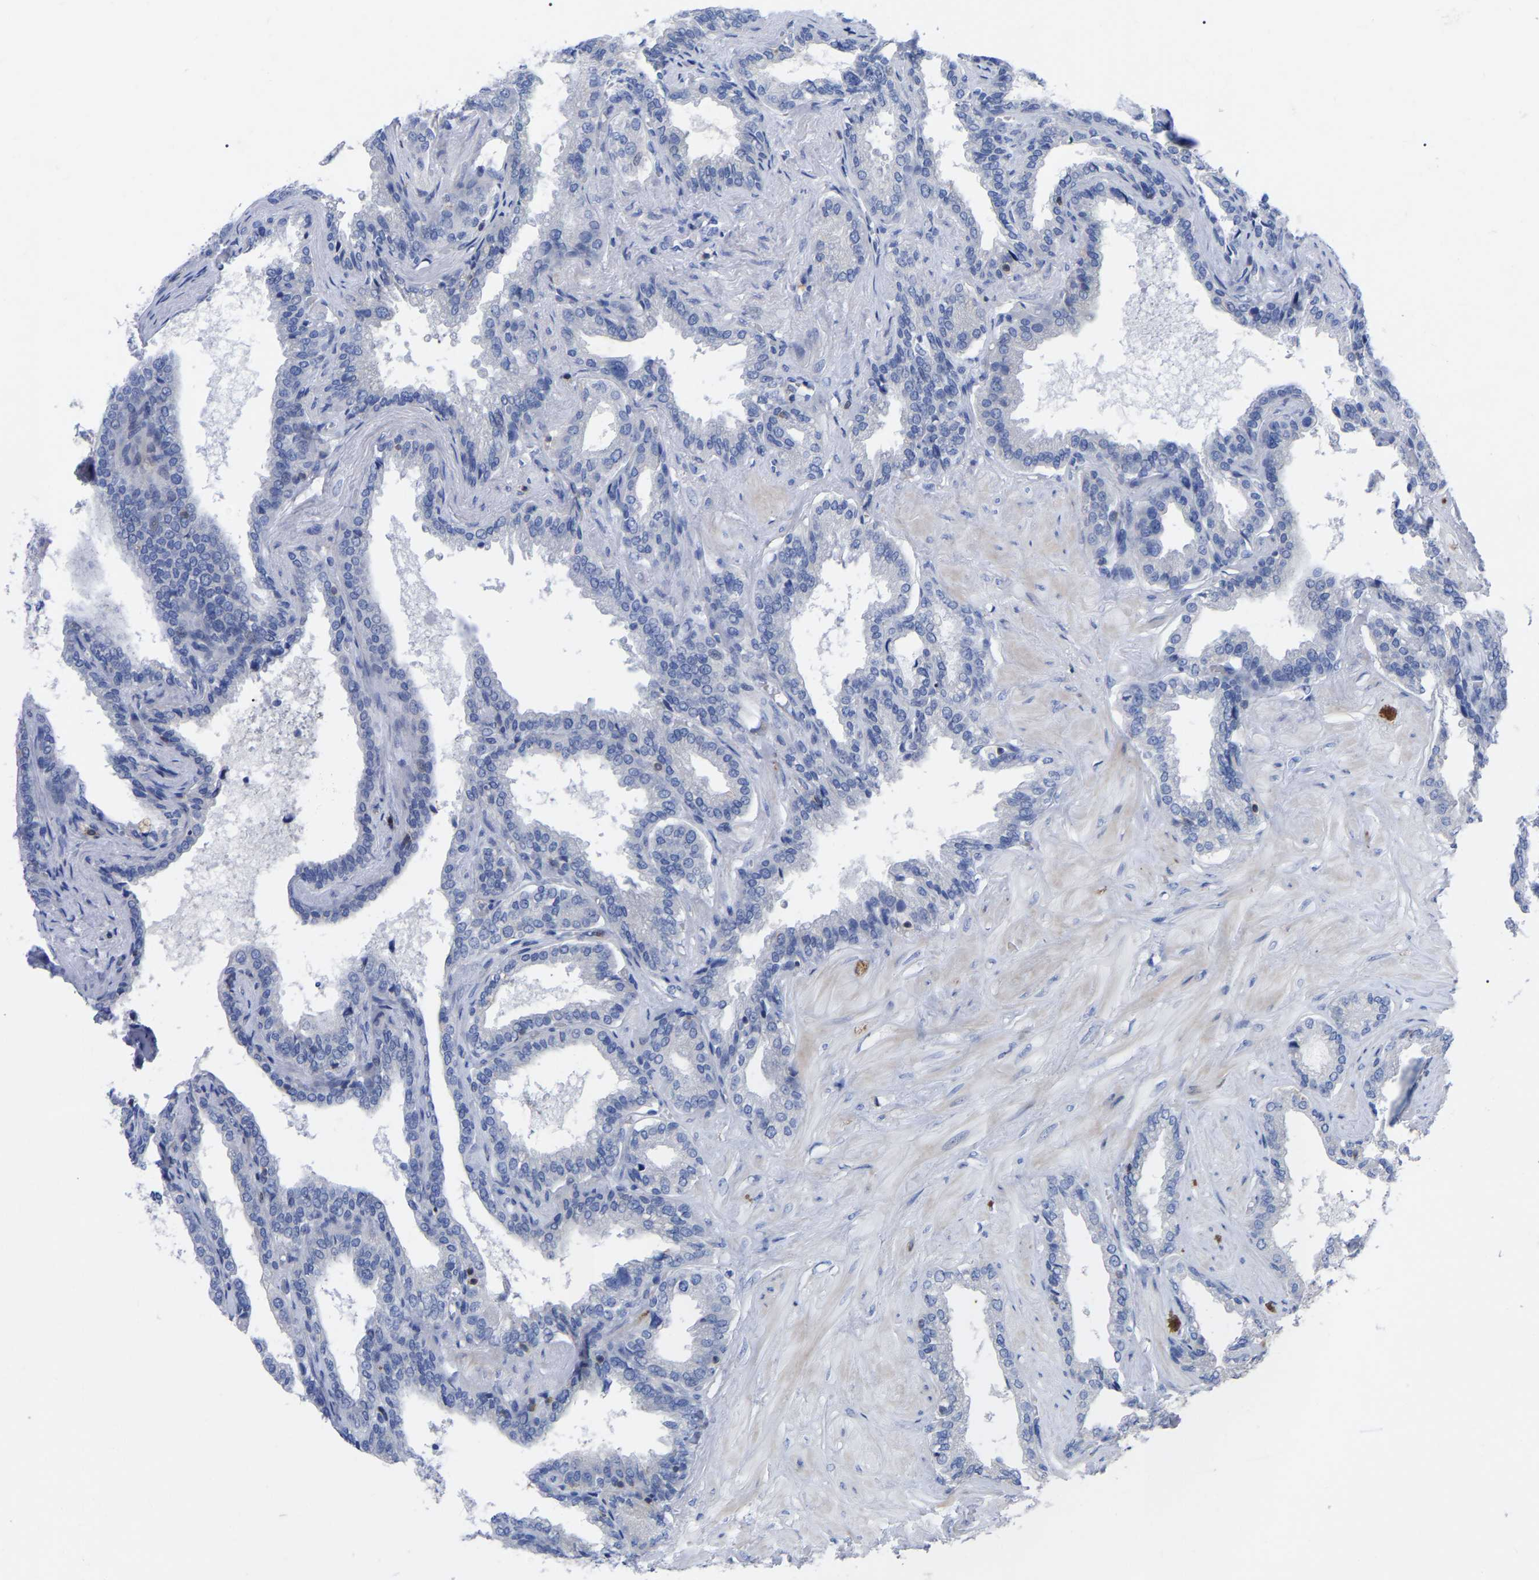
{"staining": {"intensity": "negative", "quantity": "none", "location": "none"}, "tissue": "seminal vesicle", "cell_type": "Glandular cells", "image_type": "normal", "snomed": [{"axis": "morphology", "description": "Normal tissue, NOS"}, {"axis": "topography", "description": "Seminal veicle"}], "caption": "Immunohistochemistry micrograph of unremarkable seminal vesicle: seminal vesicle stained with DAB (3,3'-diaminobenzidine) exhibits no significant protein positivity in glandular cells.", "gene": "PTPN7", "patient": {"sex": "male", "age": 46}}